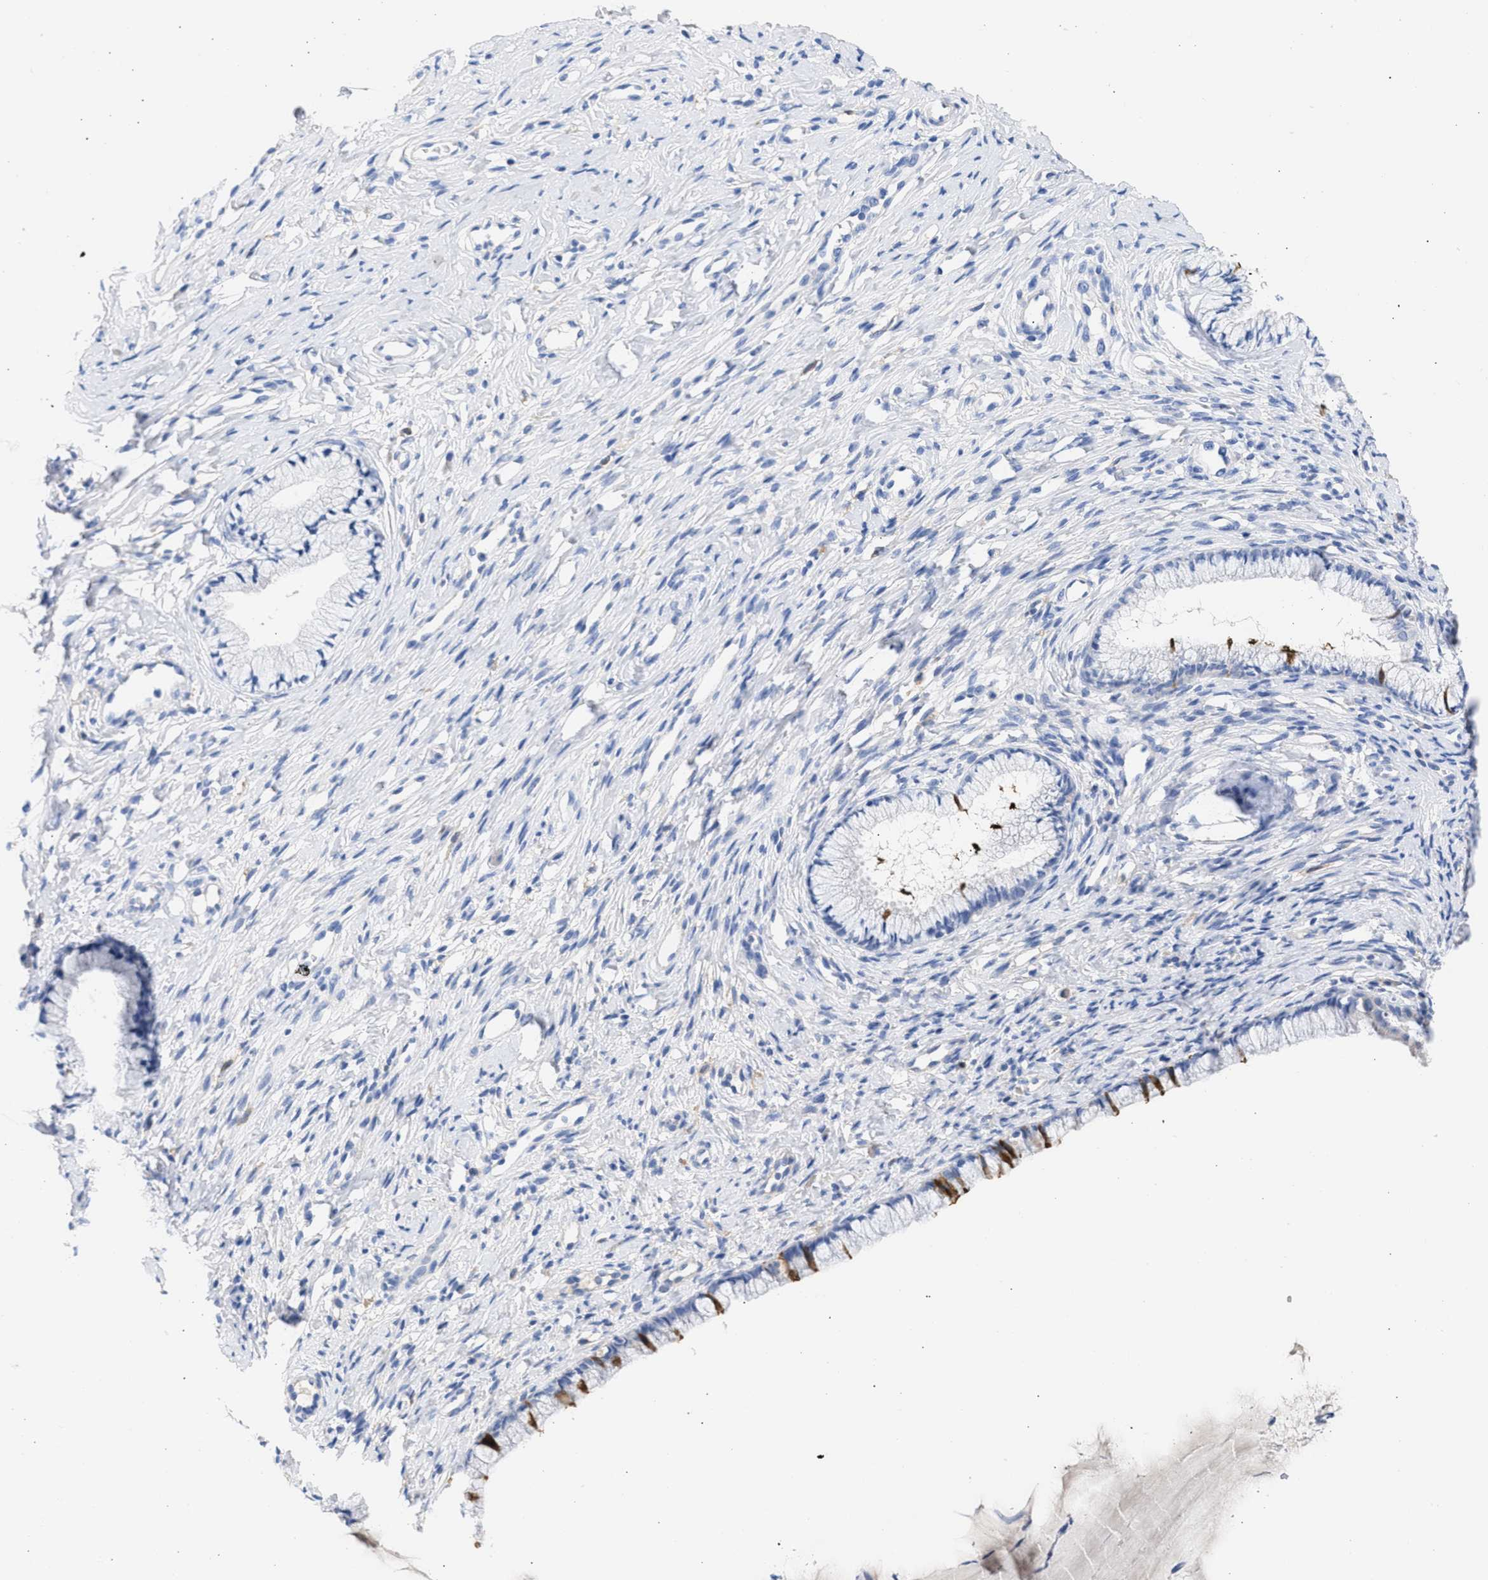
{"staining": {"intensity": "strong", "quantity": "<25%", "location": "cytoplasmic/membranous"}, "tissue": "cervix", "cell_type": "Glandular cells", "image_type": "normal", "snomed": [{"axis": "morphology", "description": "Normal tissue, NOS"}, {"axis": "topography", "description": "Cervix"}], "caption": "The histopathology image exhibits a brown stain indicating the presence of a protein in the cytoplasmic/membranous of glandular cells in cervix. Immunohistochemistry stains the protein in brown and the nuclei are stained blue.", "gene": "RSPH1", "patient": {"sex": "female", "age": 77}}